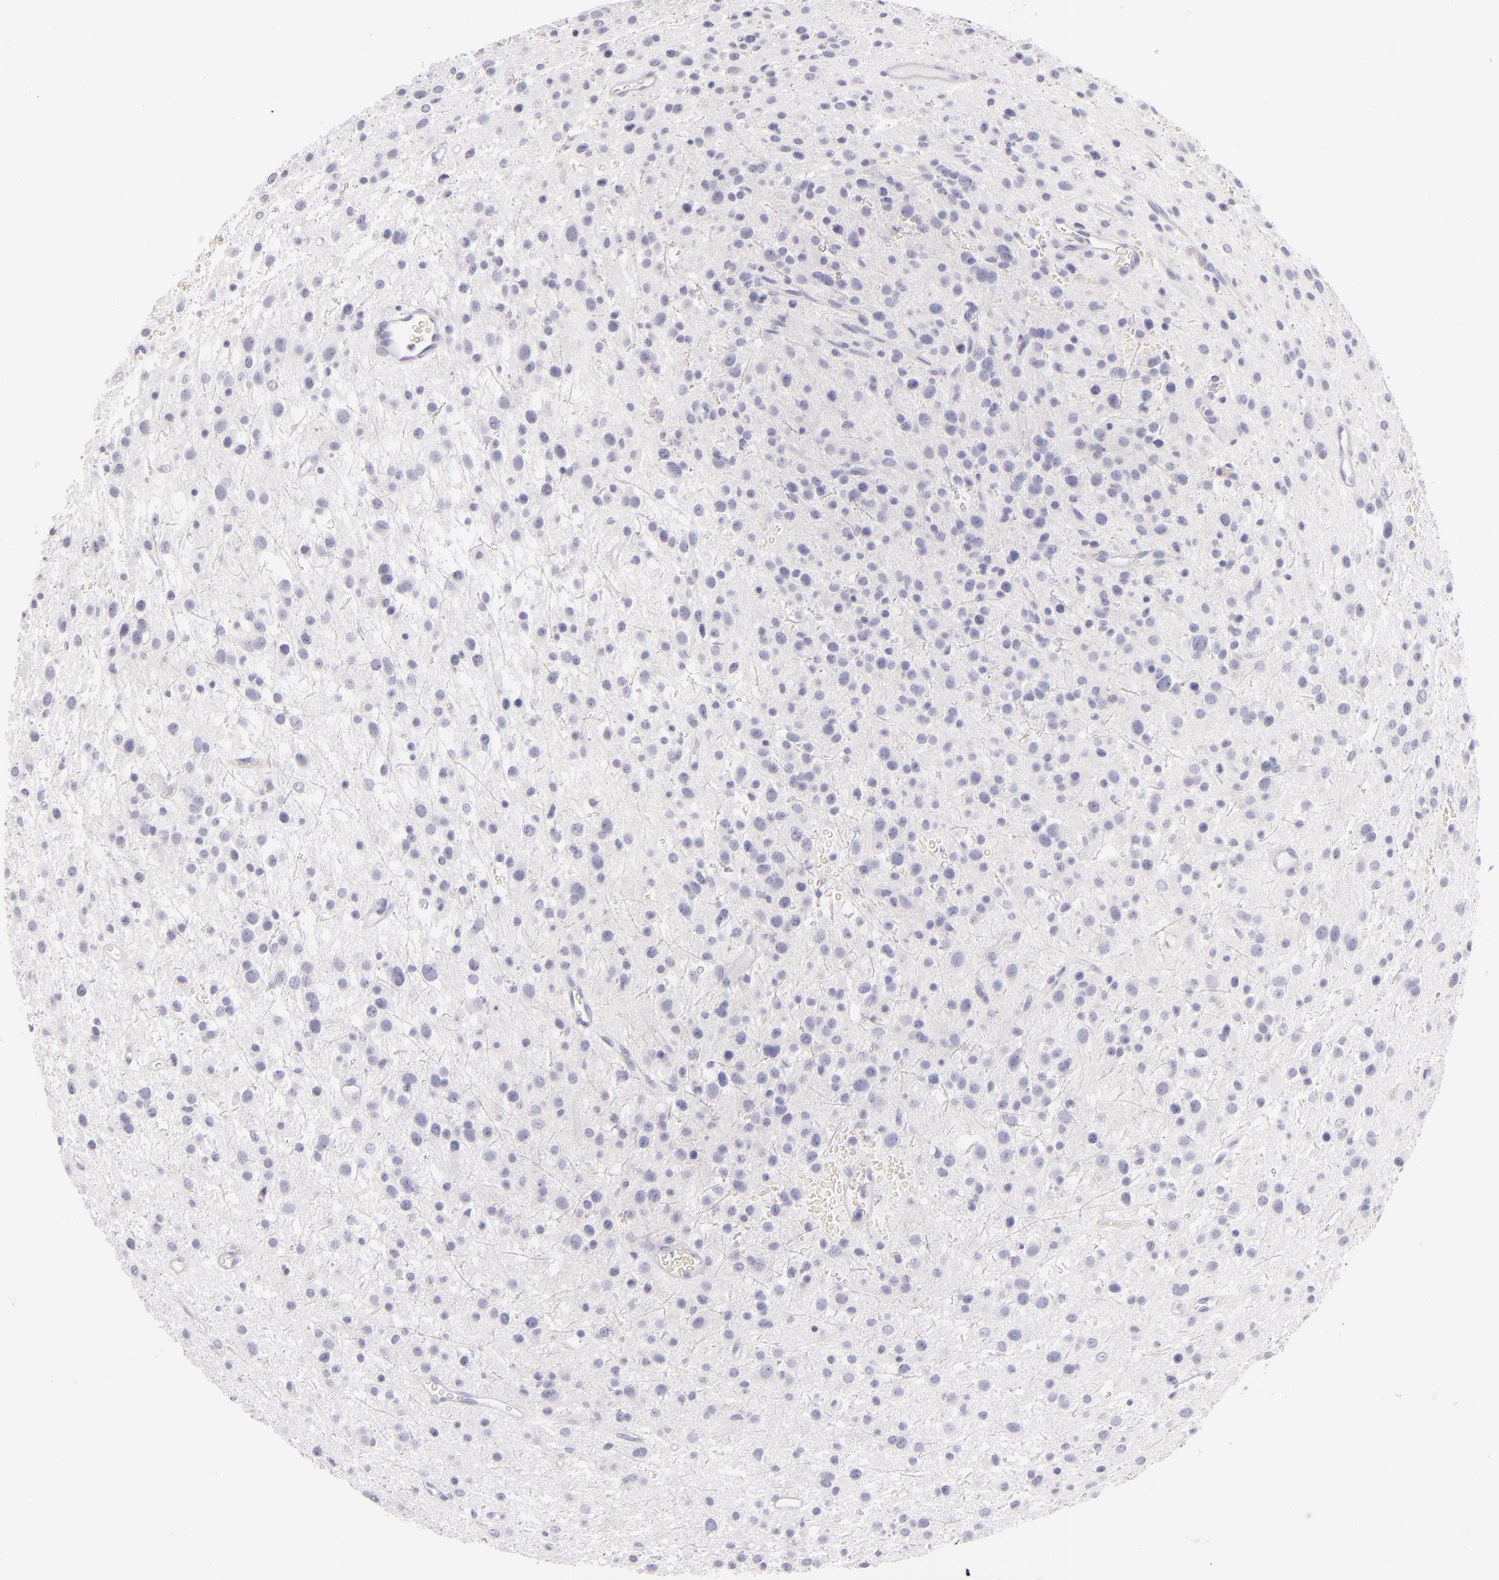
{"staining": {"intensity": "negative", "quantity": "none", "location": "none"}, "tissue": "glioma", "cell_type": "Tumor cells", "image_type": "cancer", "snomed": [{"axis": "morphology", "description": "Glioma, malignant, Low grade"}, {"axis": "topography", "description": "Brain"}], "caption": "There is no significant staining in tumor cells of glioma. The staining was performed using DAB (3,3'-diaminobenzidine) to visualize the protein expression in brown, while the nuclei were stained in blue with hematoxylin (Magnification: 20x).", "gene": "FABP1", "patient": {"sex": "female", "age": 36}}